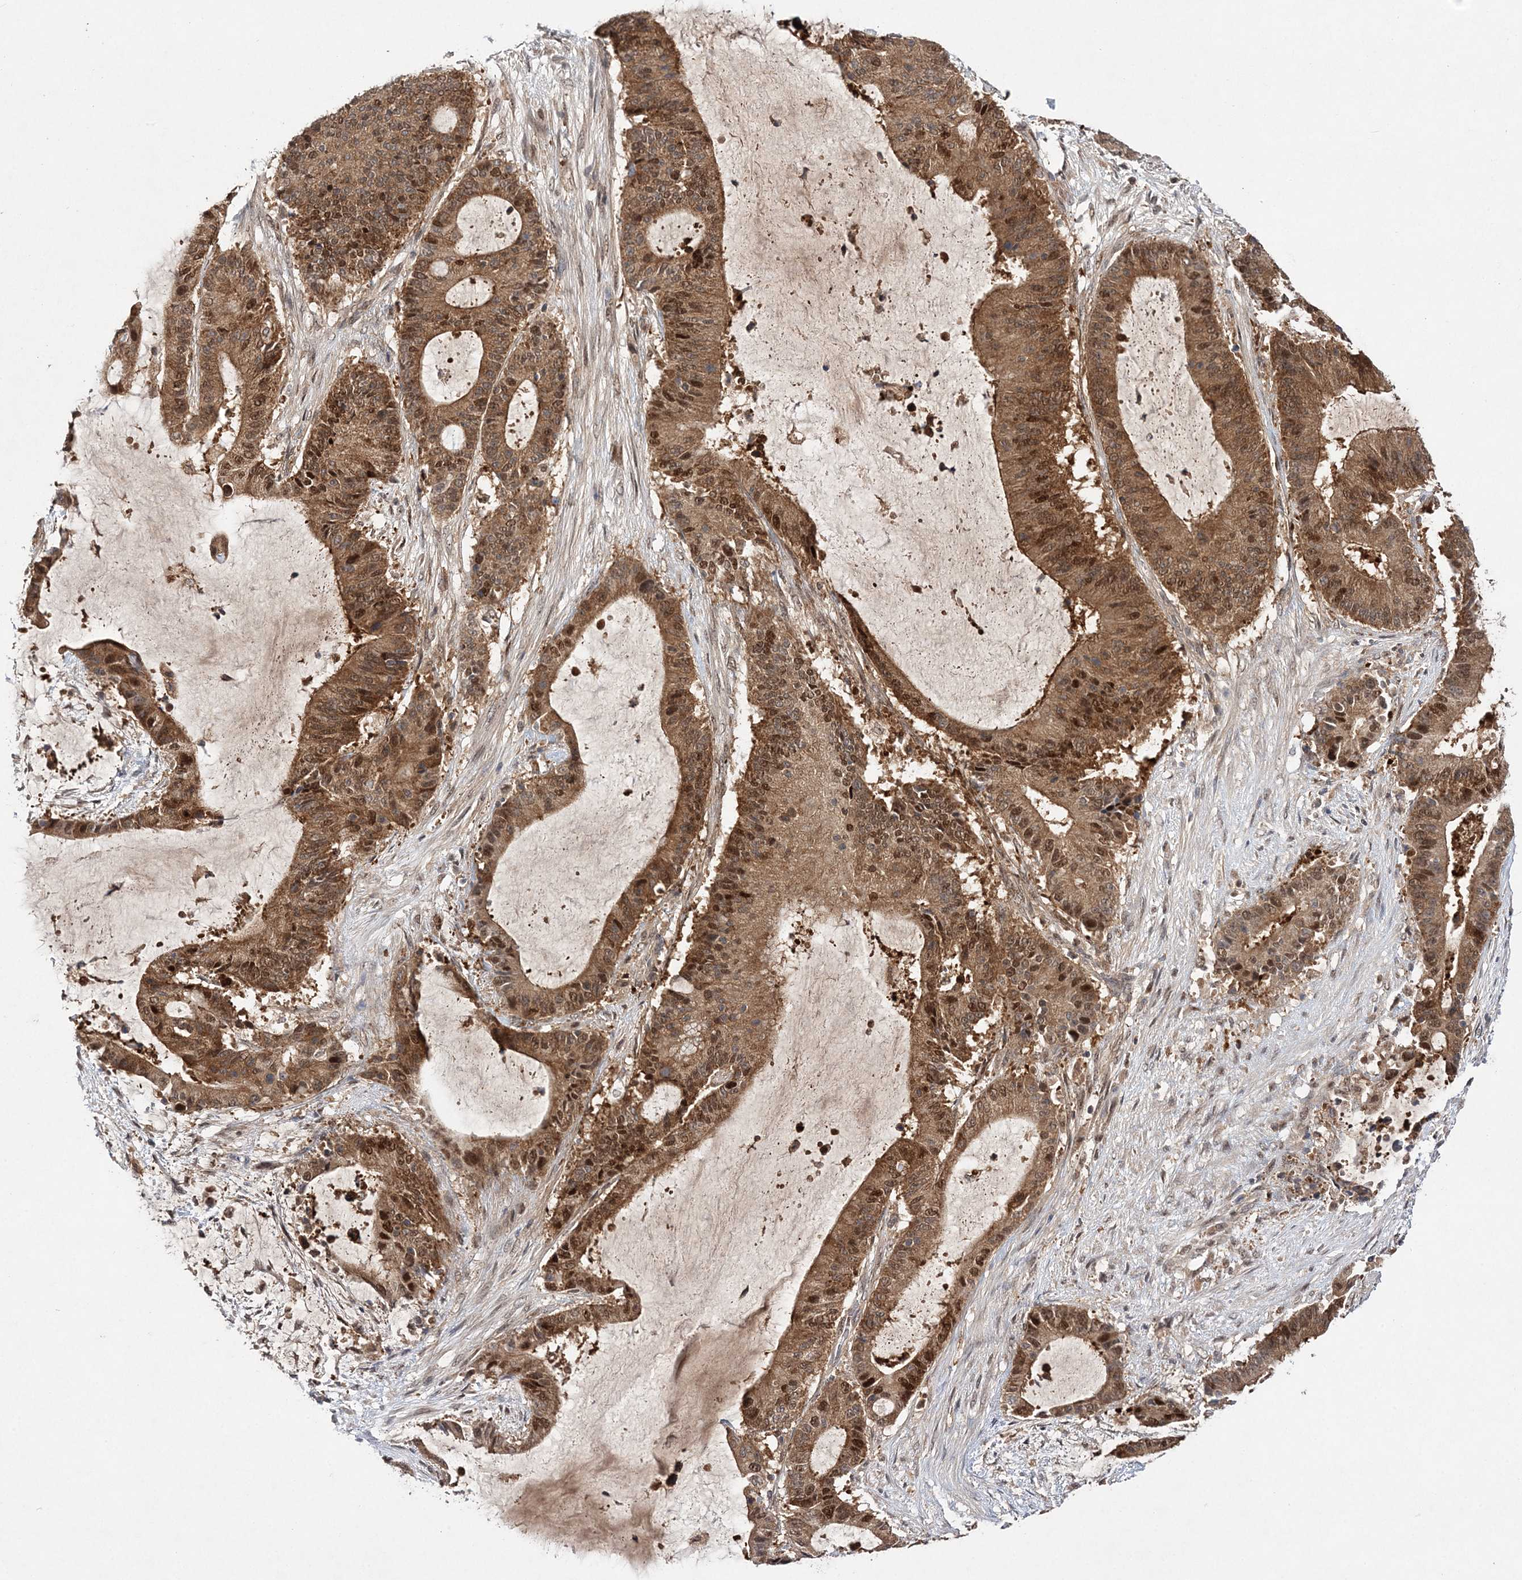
{"staining": {"intensity": "moderate", "quantity": ">75%", "location": "cytoplasmic/membranous,nuclear"}, "tissue": "liver cancer", "cell_type": "Tumor cells", "image_type": "cancer", "snomed": [{"axis": "morphology", "description": "Normal tissue, NOS"}, {"axis": "morphology", "description": "Cholangiocarcinoma"}, {"axis": "topography", "description": "Liver"}, {"axis": "topography", "description": "Peripheral nerve tissue"}], "caption": "Tumor cells exhibit medium levels of moderate cytoplasmic/membranous and nuclear positivity in about >75% of cells in liver cancer. (DAB IHC with brightfield microscopy, high magnification).", "gene": "NIF3L1", "patient": {"sex": "female", "age": 73}}